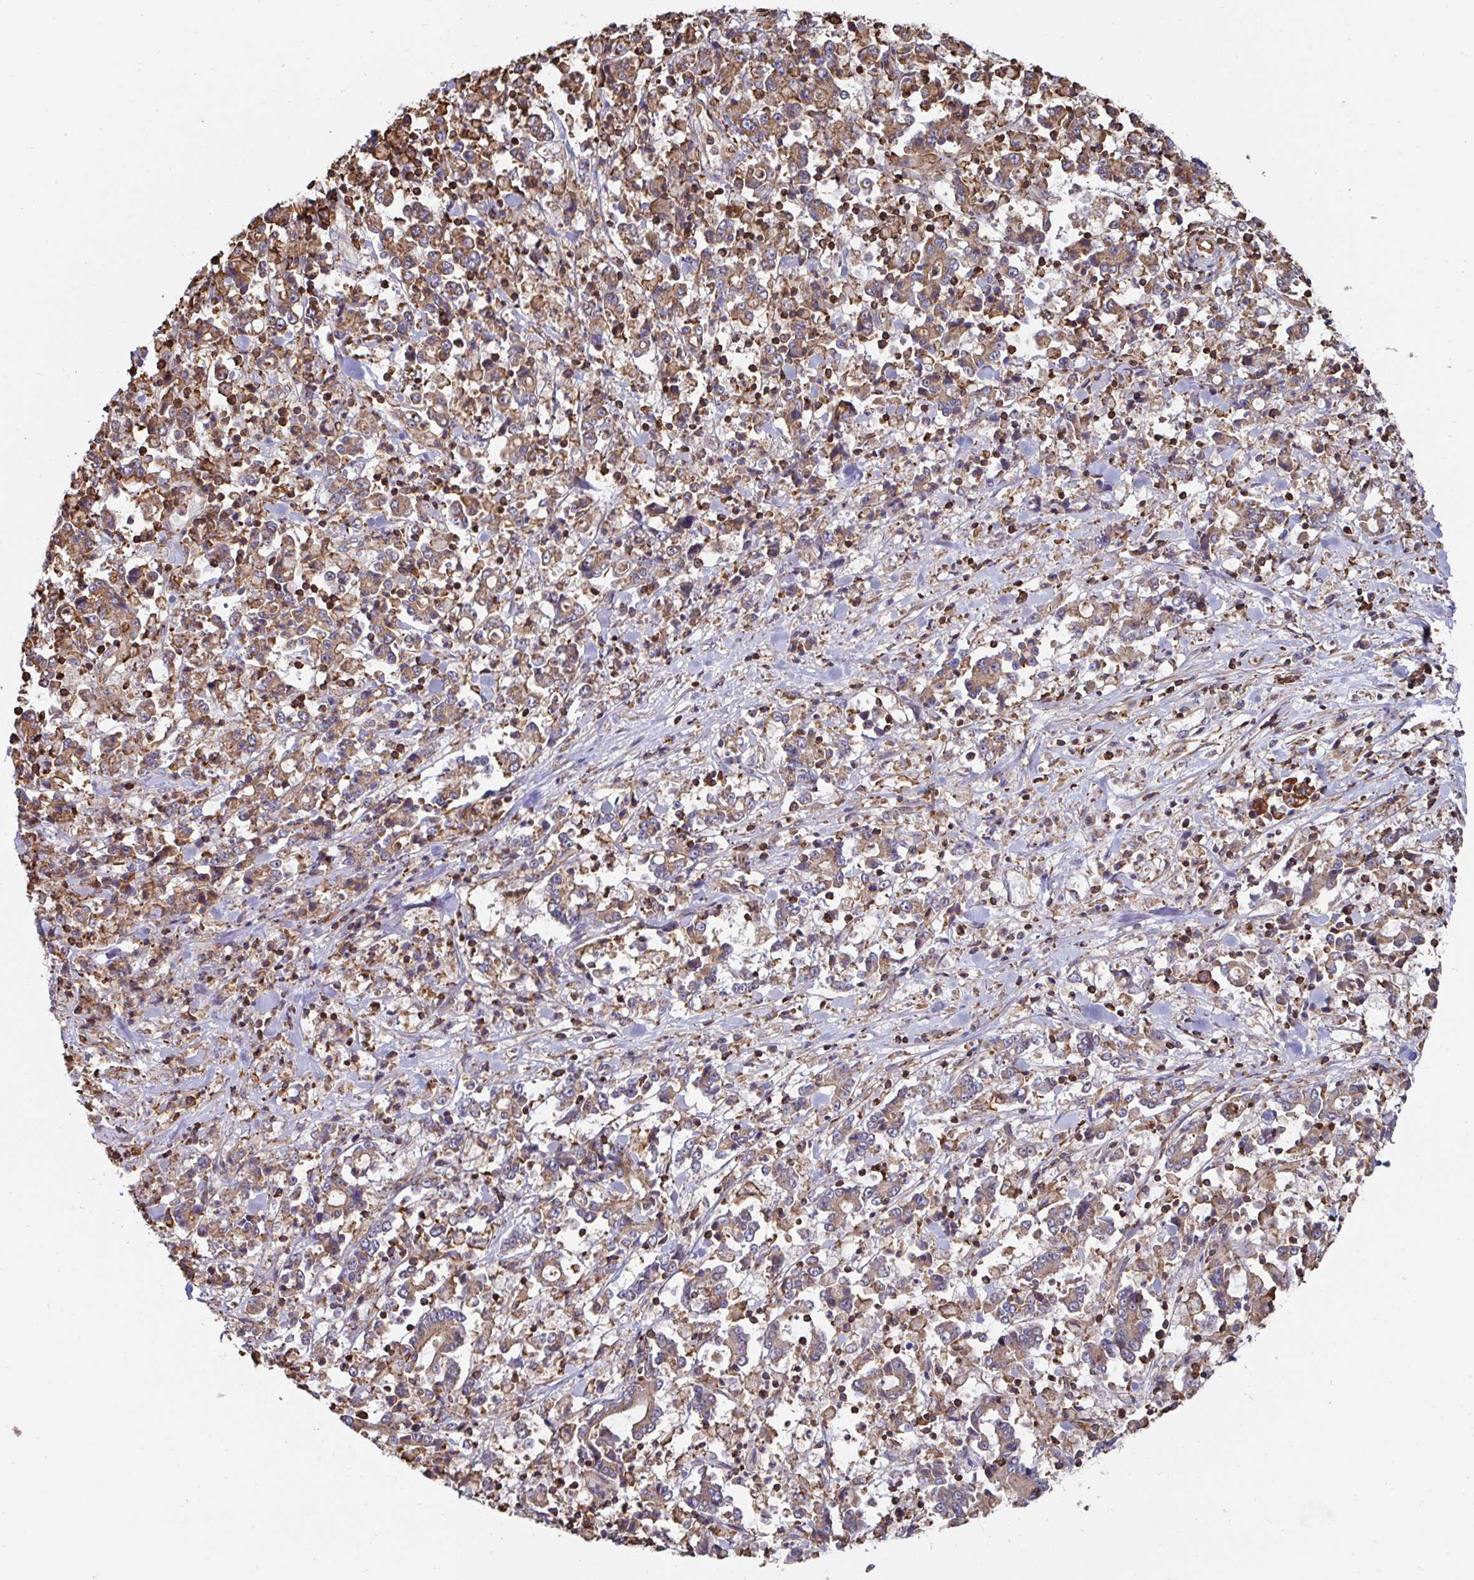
{"staining": {"intensity": "moderate", "quantity": ">75%", "location": "cytoplasmic/membranous"}, "tissue": "stomach cancer", "cell_type": "Tumor cells", "image_type": "cancer", "snomed": [{"axis": "morphology", "description": "Adenocarcinoma, NOS"}, {"axis": "topography", "description": "Stomach, upper"}], "caption": "Stomach adenocarcinoma was stained to show a protein in brown. There is medium levels of moderate cytoplasmic/membranous expression in about >75% of tumor cells. (DAB (3,3'-diaminobenzidine) = brown stain, brightfield microscopy at high magnification).", "gene": "DZANK1", "patient": {"sex": "male", "age": 68}}